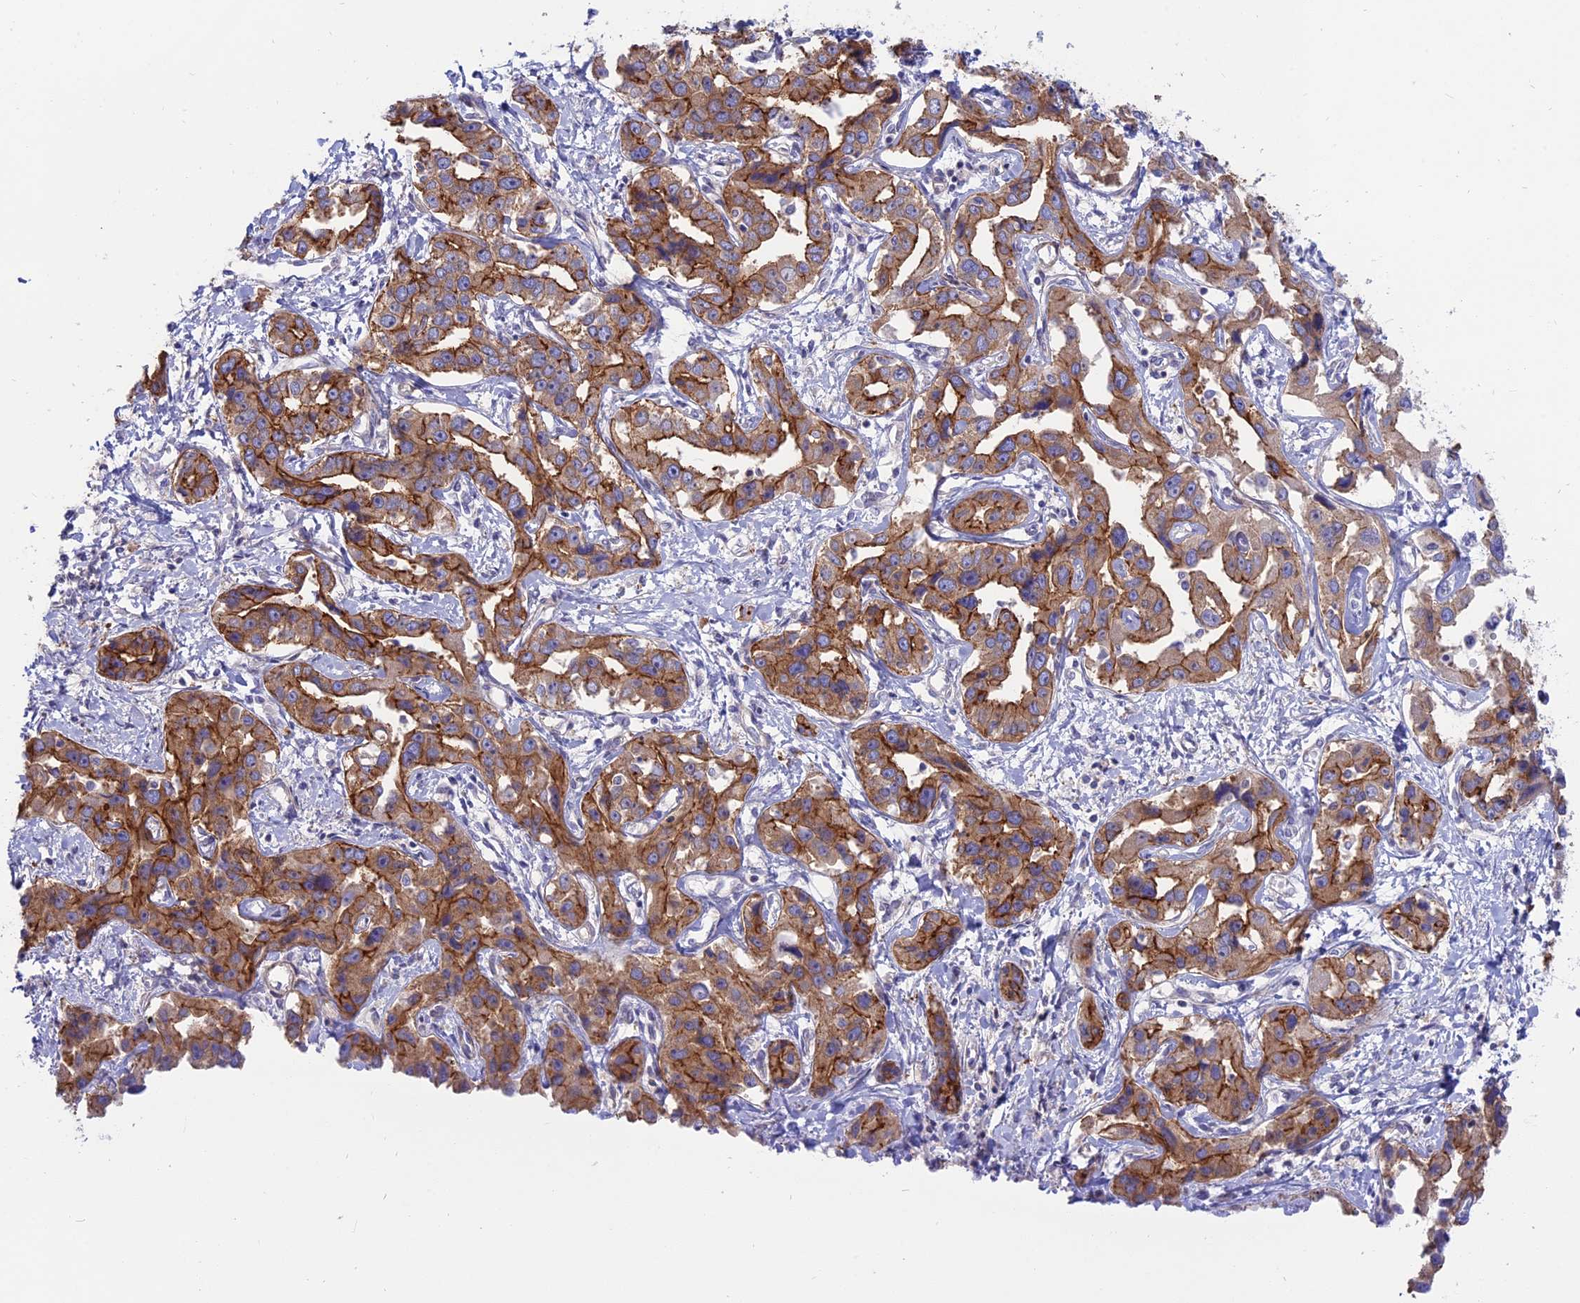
{"staining": {"intensity": "strong", "quantity": ">75%", "location": "cytoplasmic/membranous"}, "tissue": "liver cancer", "cell_type": "Tumor cells", "image_type": "cancer", "snomed": [{"axis": "morphology", "description": "Cholangiocarcinoma"}, {"axis": "topography", "description": "Liver"}], "caption": "Immunohistochemistry staining of cholangiocarcinoma (liver), which reveals high levels of strong cytoplasmic/membranous positivity in about >75% of tumor cells indicating strong cytoplasmic/membranous protein staining. The staining was performed using DAB (brown) for protein detection and nuclei were counterstained in hematoxylin (blue).", "gene": "MYO5B", "patient": {"sex": "male", "age": 59}}